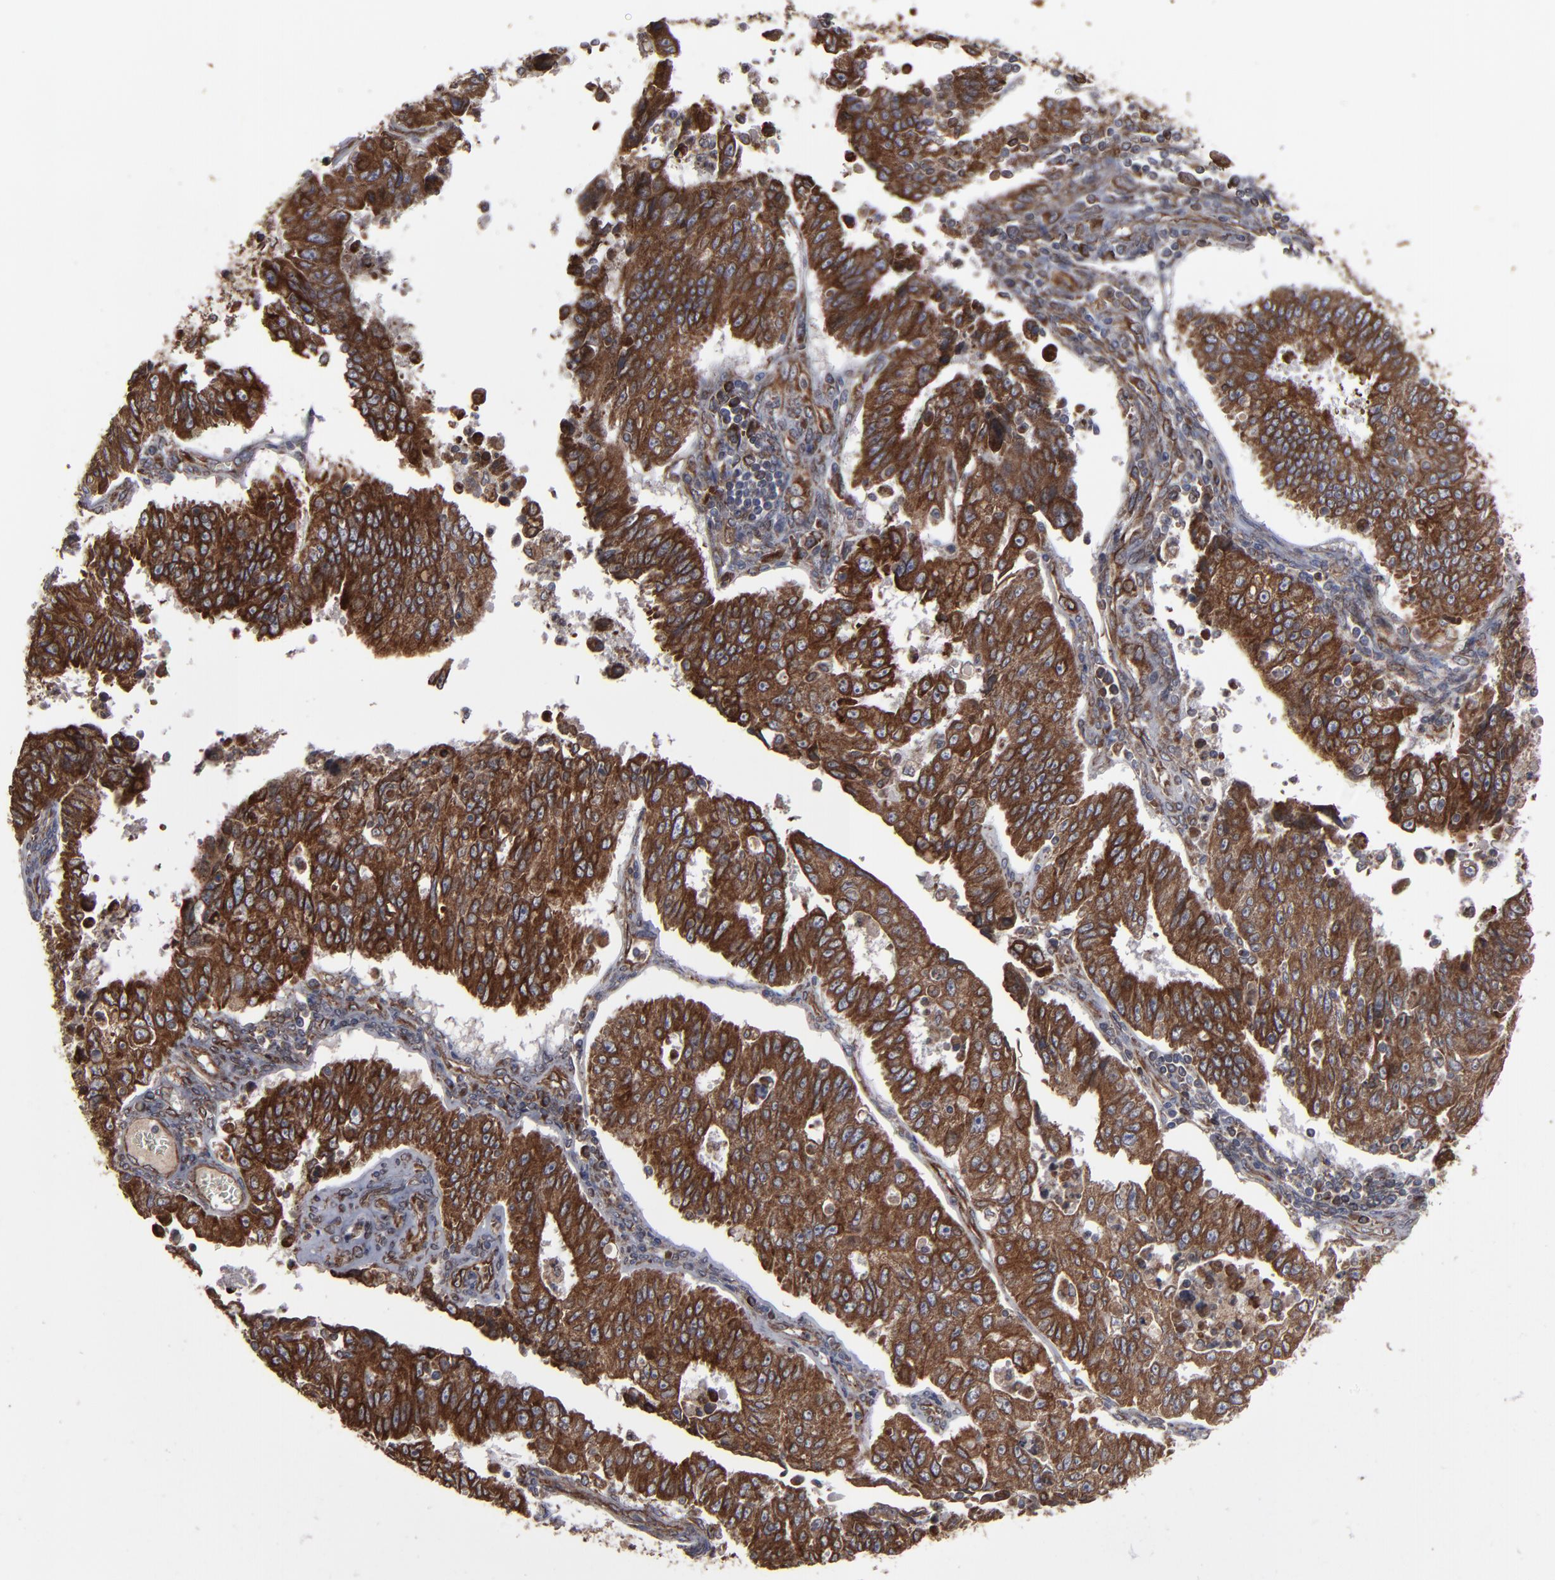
{"staining": {"intensity": "strong", "quantity": ">75%", "location": "cytoplasmic/membranous"}, "tissue": "endometrial cancer", "cell_type": "Tumor cells", "image_type": "cancer", "snomed": [{"axis": "morphology", "description": "Adenocarcinoma, NOS"}, {"axis": "topography", "description": "Endometrium"}], "caption": "Protein analysis of endometrial cancer tissue reveals strong cytoplasmic/membranous positivity in about >75% of tumor cells. Nuclei are stained in blue.", "gene": "CNIH1", "patient": {"sex": "female", "age": 42}}